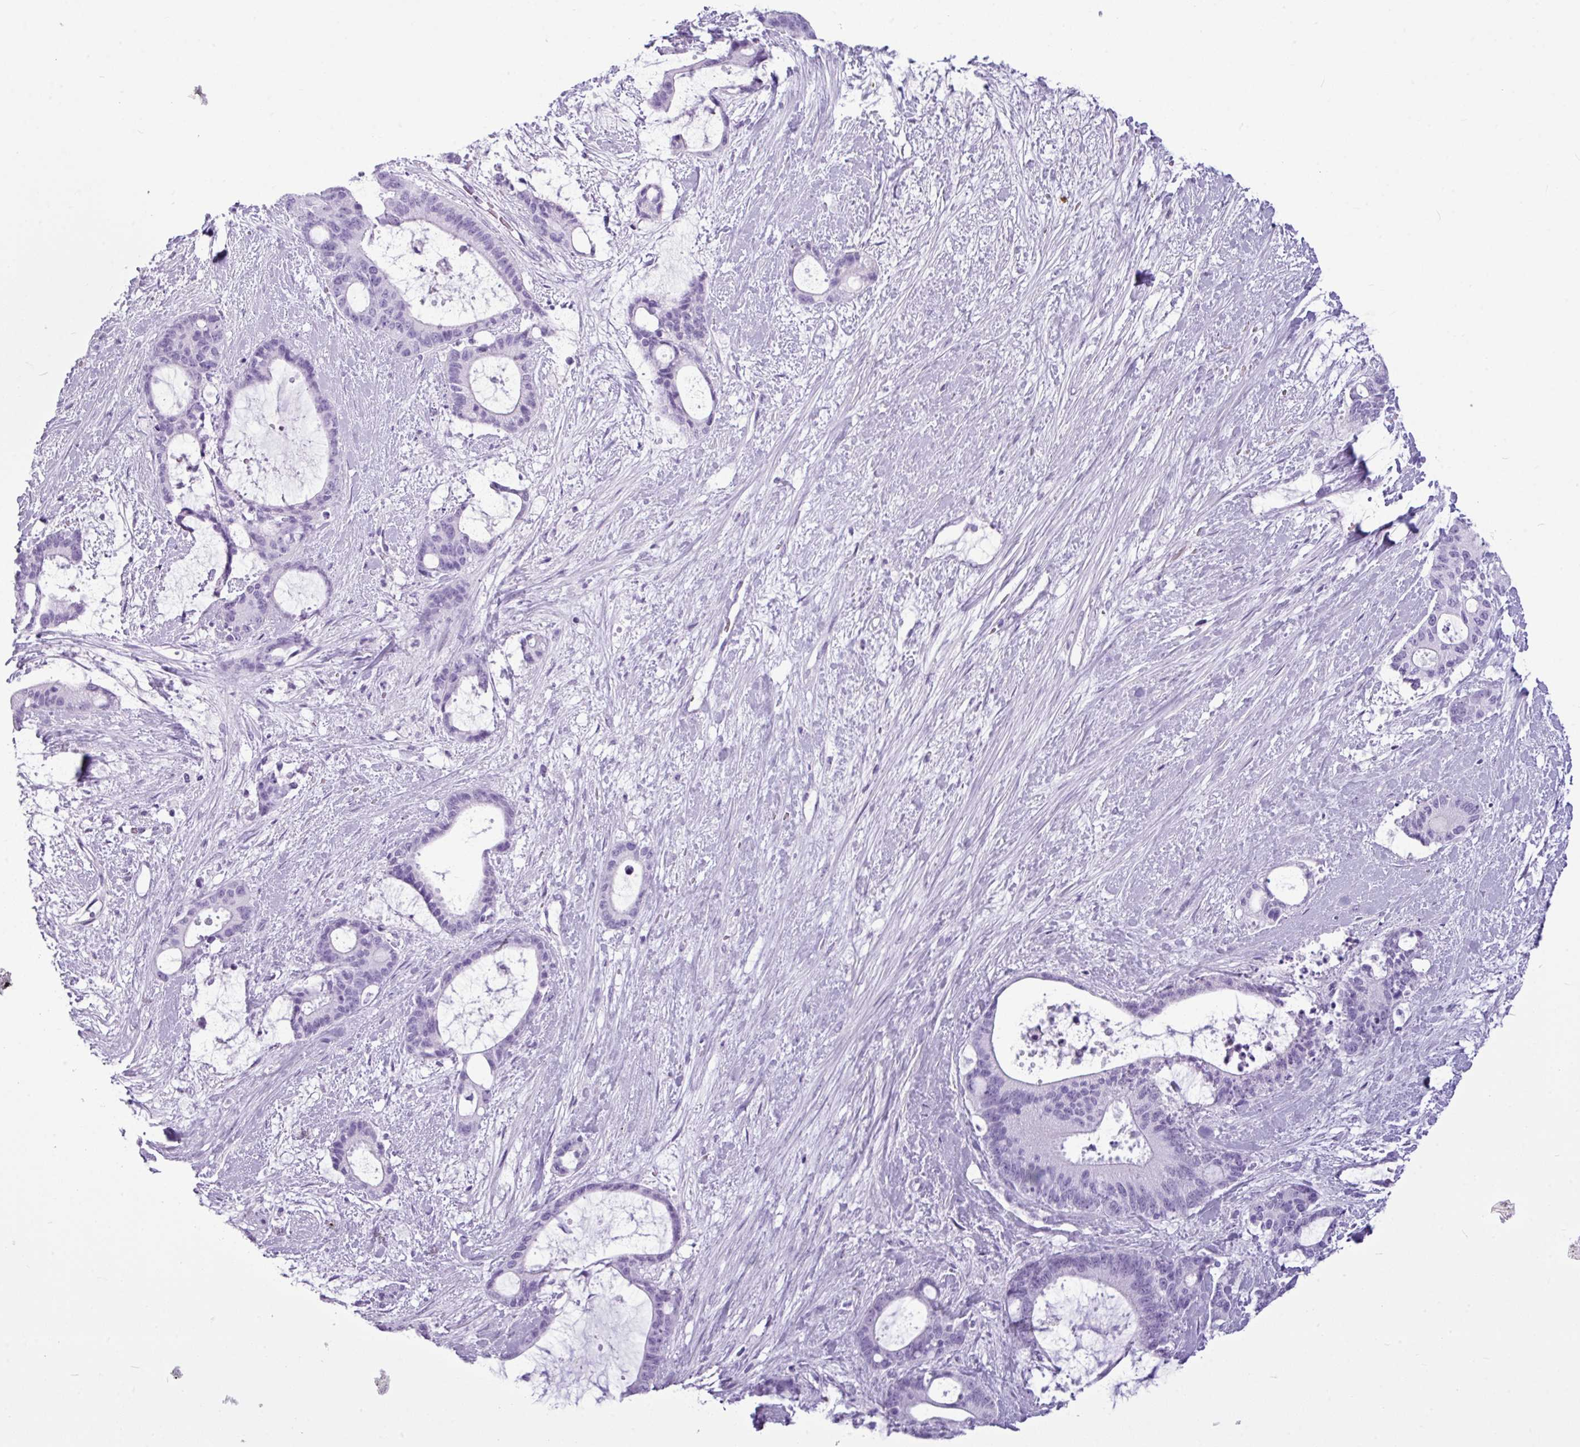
{"staining": {"intensity": "negative", "quantity": "none", "location": "none"}, "tissue": "liver cancer", "cell_type": "Tumor cells", "image_type": "cancer", "snomed": [{"axis": "morphology", "description": "Normal tissue, NOS"}, {"axis": "morphology", "description": "Cholangiocarcinoma"}, {"axis": "topography", "description": "Liver"}, {"axis": "topography", "description": "Peripheral nerve tissue"}], "caption": "Immunohistochemical staining of cholangiocarcinoma (liver) reveals no significant staining in tumor cells.", "gene": "AMY1B", "patient": {"sex": "female", "age": 73}}